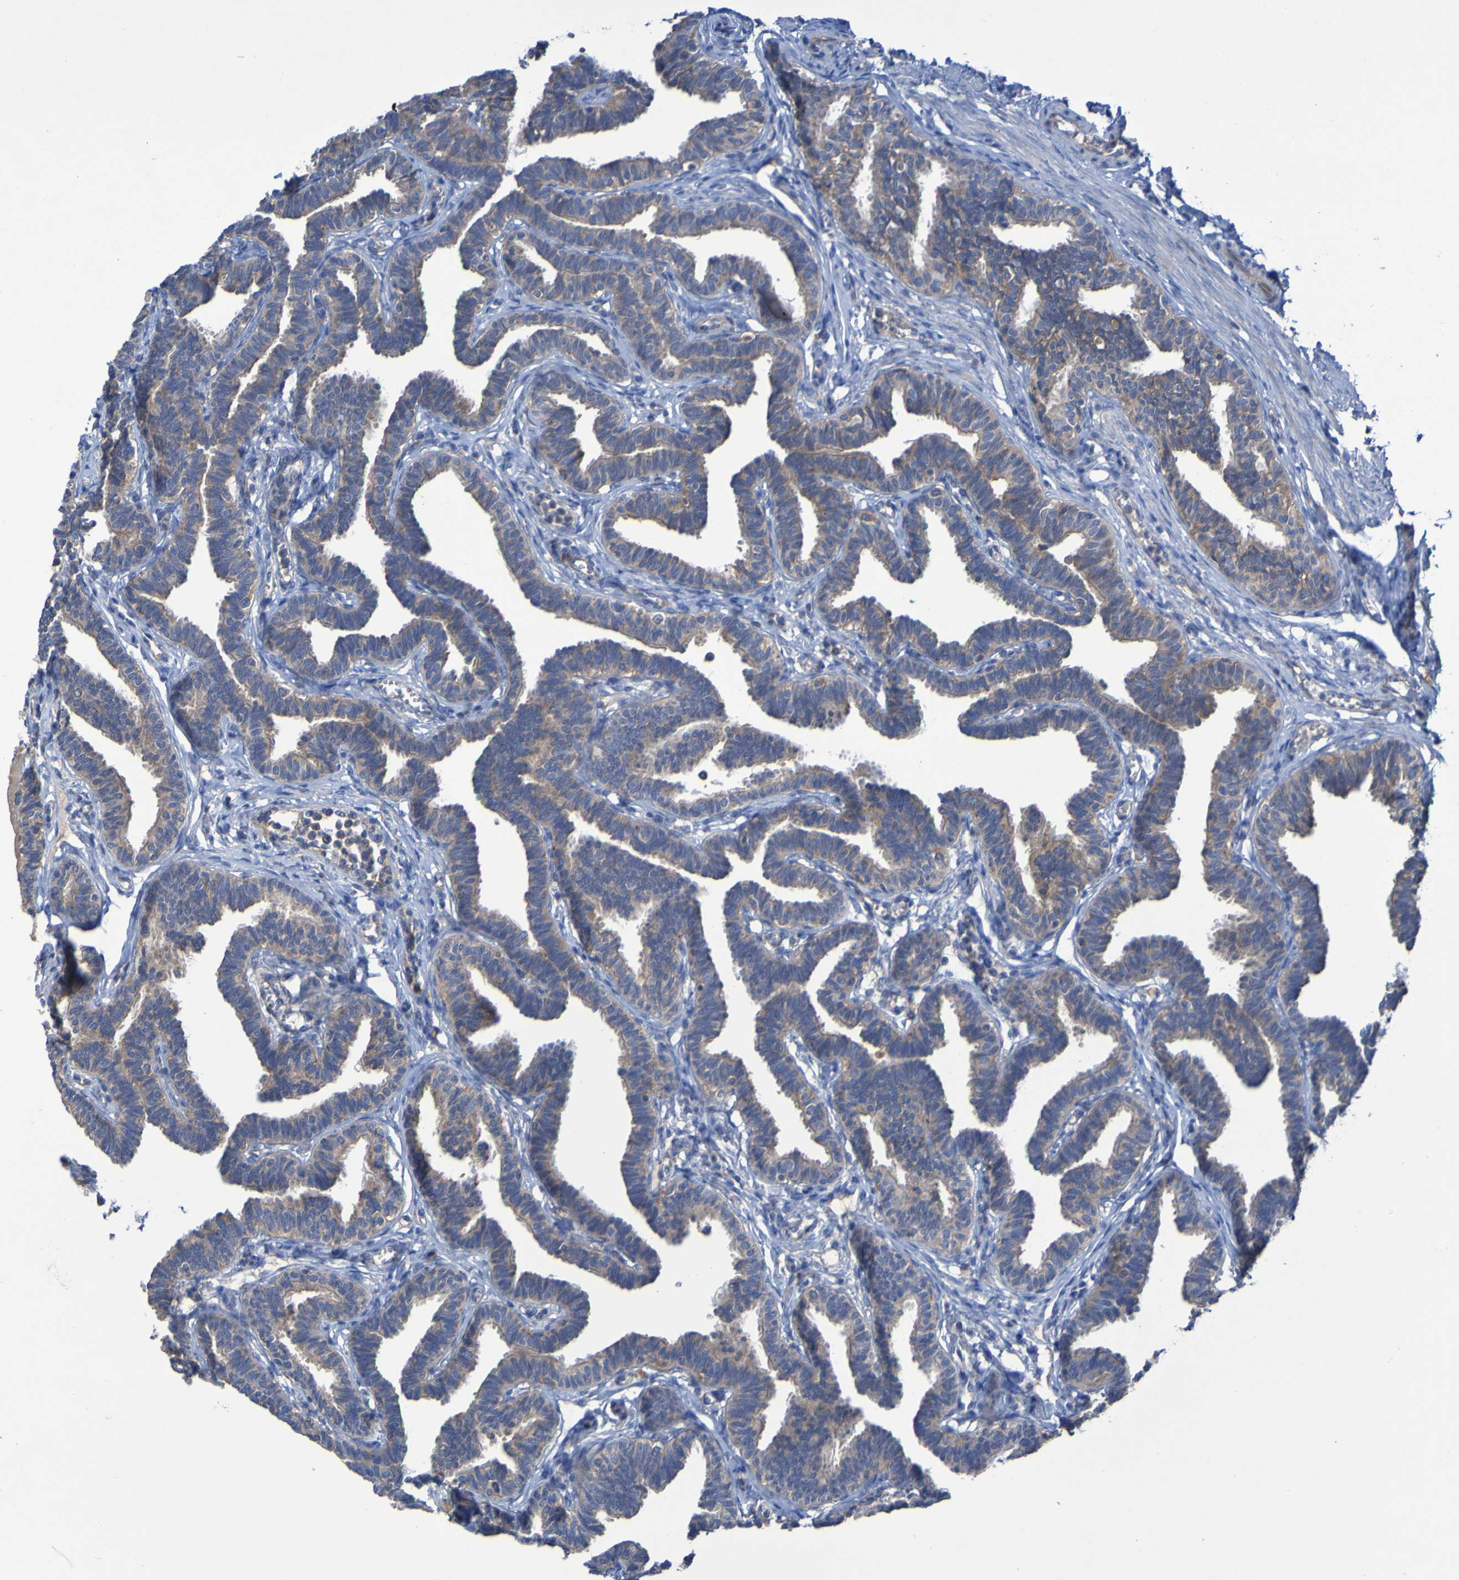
{"staining": {"intensity": "weak", "quantity": "25%-75%", "location": "cytoplasmic/membranous"}, "tissue": "fallopian tube", "cell_type": "Glandular cells", "image_type": "normal", "snomed": [{"axis": "morphology", "description": "Normal tissue, NOS"}, {"axis": "topography", "description": "Fallopian tube"}, {"axis": "topography", "description": "Ovary"}], "caption": "Glandular cells display low levels of weak cytoplasmic/membranous positivity in approximately 25%-75% of cells in benign human fallopian tube. The staining was performed using DAB to visualize the protein expression in brown, while the nuclei were stained in blue with hematoxylin (Magnification: 20x).", "gene": "ARHGEF16", "patient": {"sex": "female", "age": 23}}